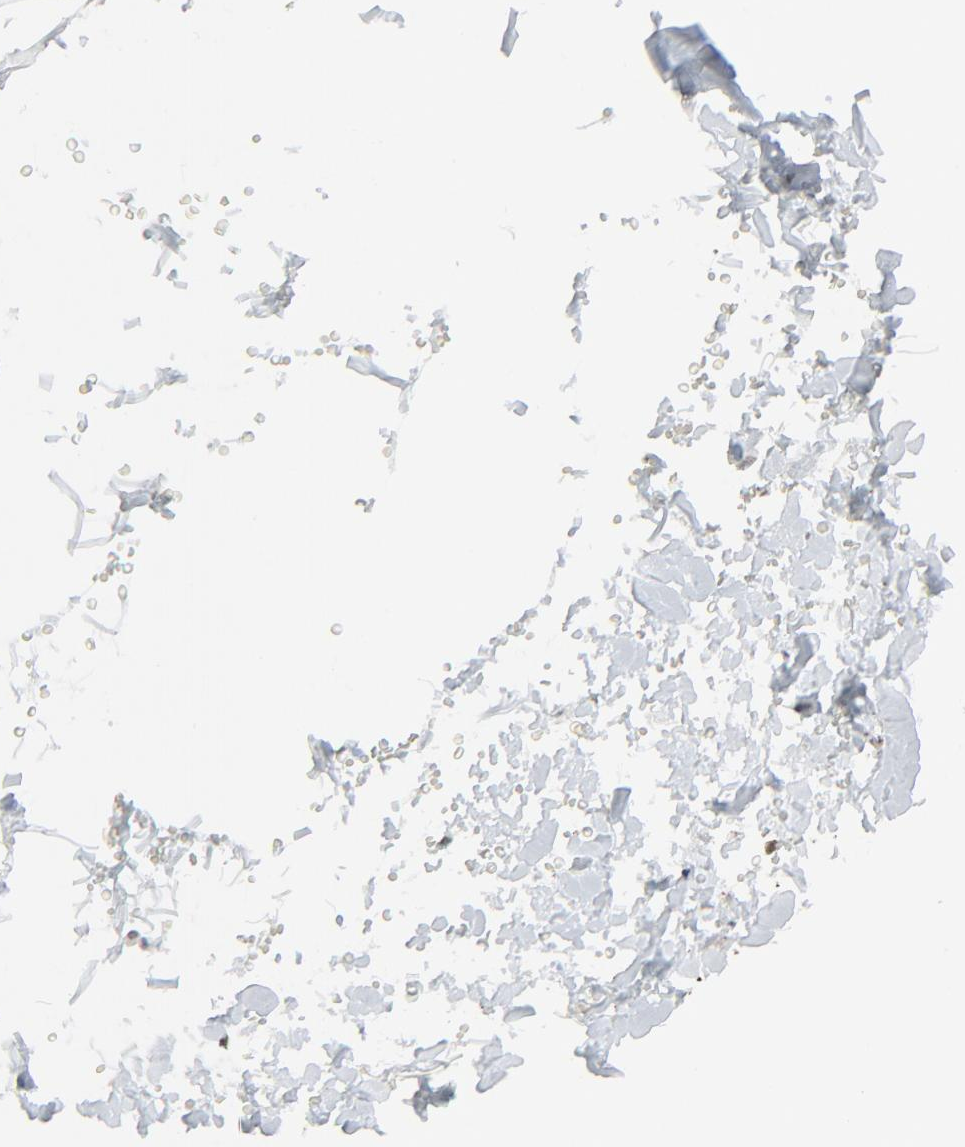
{"staining": {"intensity": "negative", "quantity": "none", "location": "none"}, "tissue": "adipose tissue", "cell_type": "Adipocytes", "image_type": "normal", "snomed": [{"axis": "morphology", "description": "Normal tissue, NOS"}, {"axis": "topography", "description": "Soft tissue"}], "caption": "This is a image of immunohistochemistry (IHC) staining of normal adipose tissue, which shows no expression in adipocytes. (DAB (3,3'-diaminobenzidine) IHC with hematoxylin counter stain).", "gene": "FBXO28", "patient": {"sex": "male", "age": 72}}